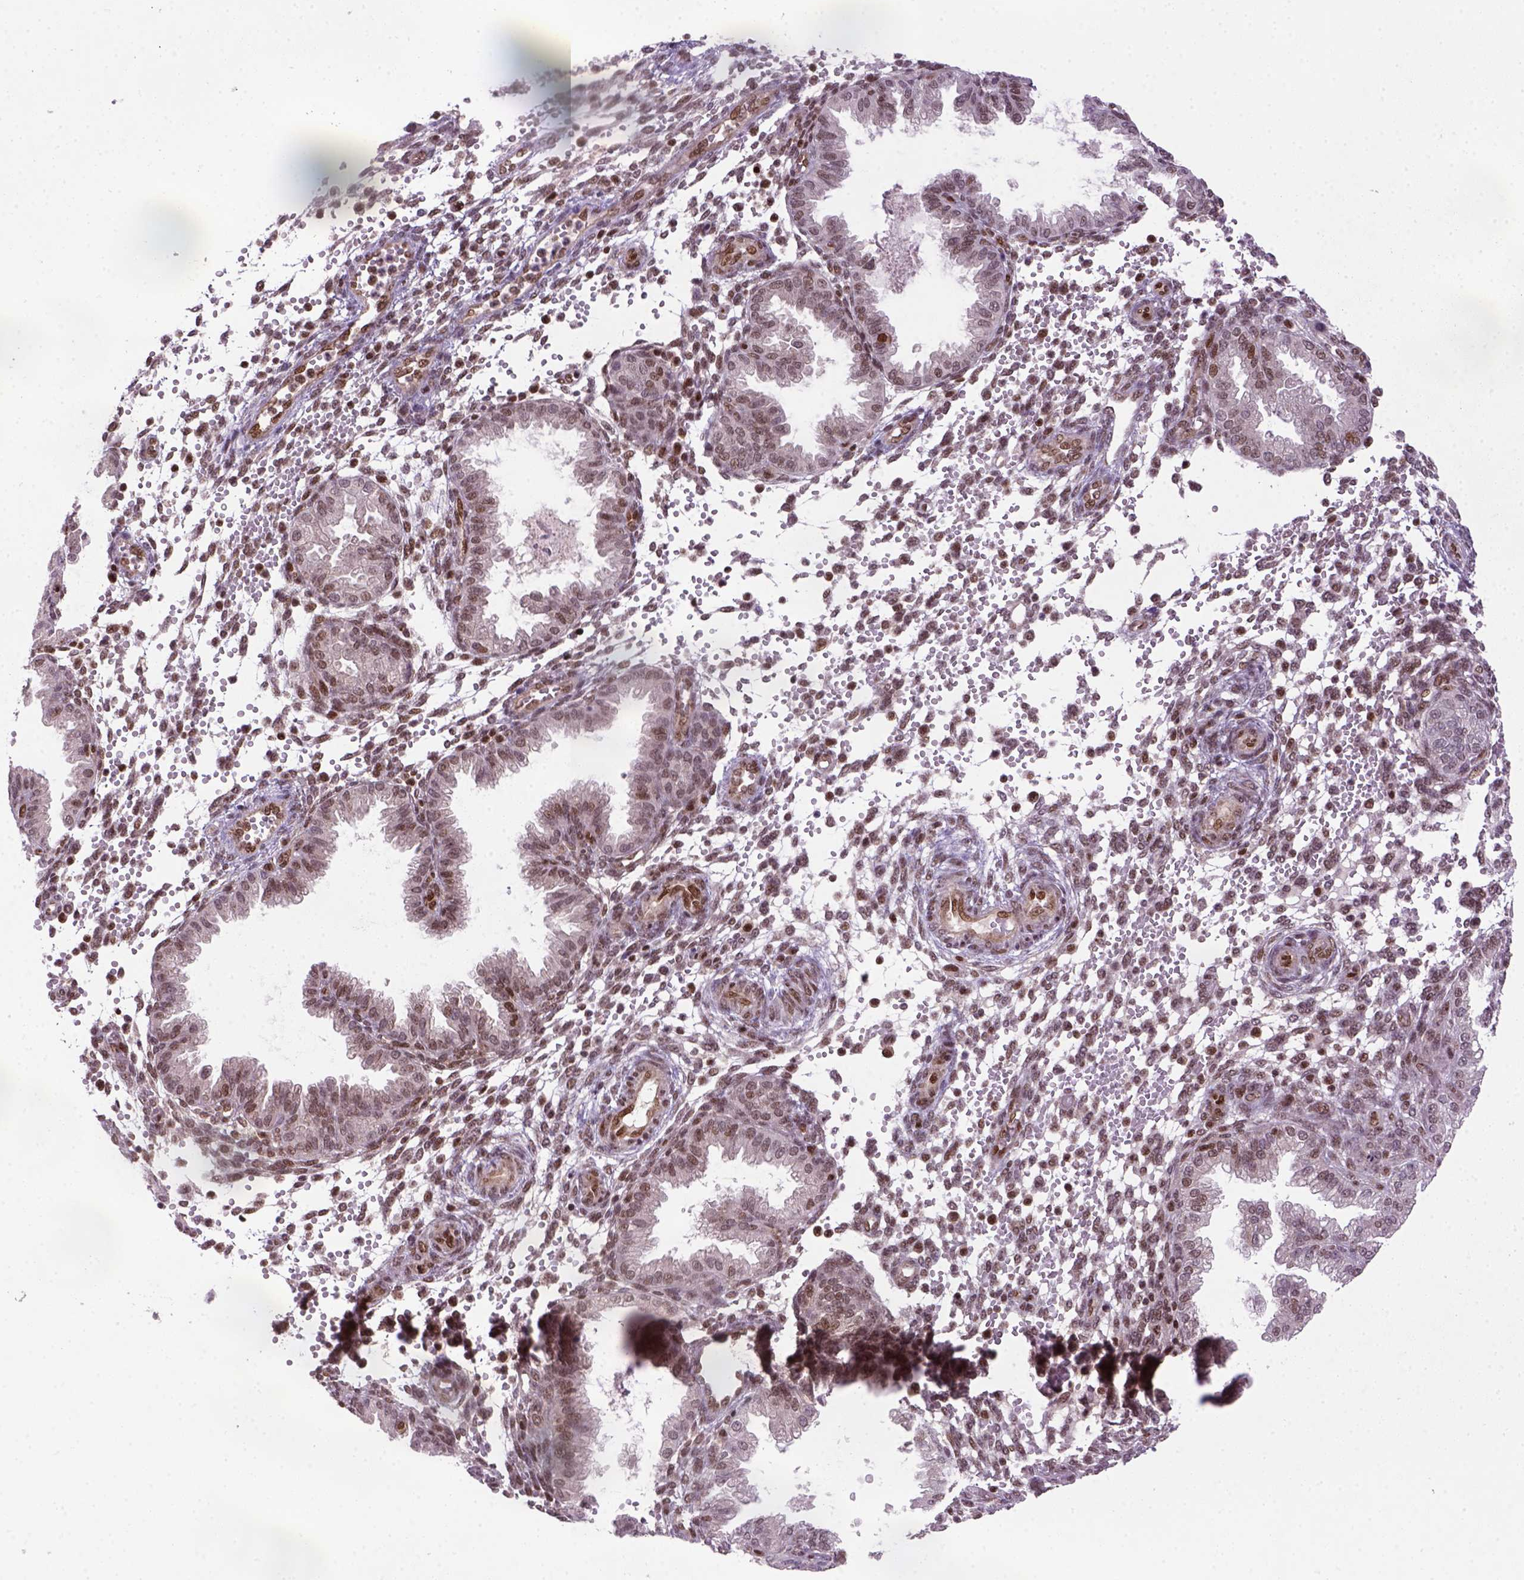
{"staining": {"intensity": "moderate", "quantity": "25%-75%", "location": "nuclear"}, "tissue": "endometrium", "cell_type": "Cells in endometrial stroma", "image_type": "normal", "snomed": [{"axis": "morphology", "description": "Normal tissue, NOS"}, {"axis": "topography", "description": "Endometrium"}], "caption": "This photomicrograph displays immunohistochemistry staining of unremarkable endometrium, with medium moderate nuclear expression in about 25%-75% of cells in endometrial stroma.", "gene": "MGMT", "patient": {"sex": "female", "age": 33}}